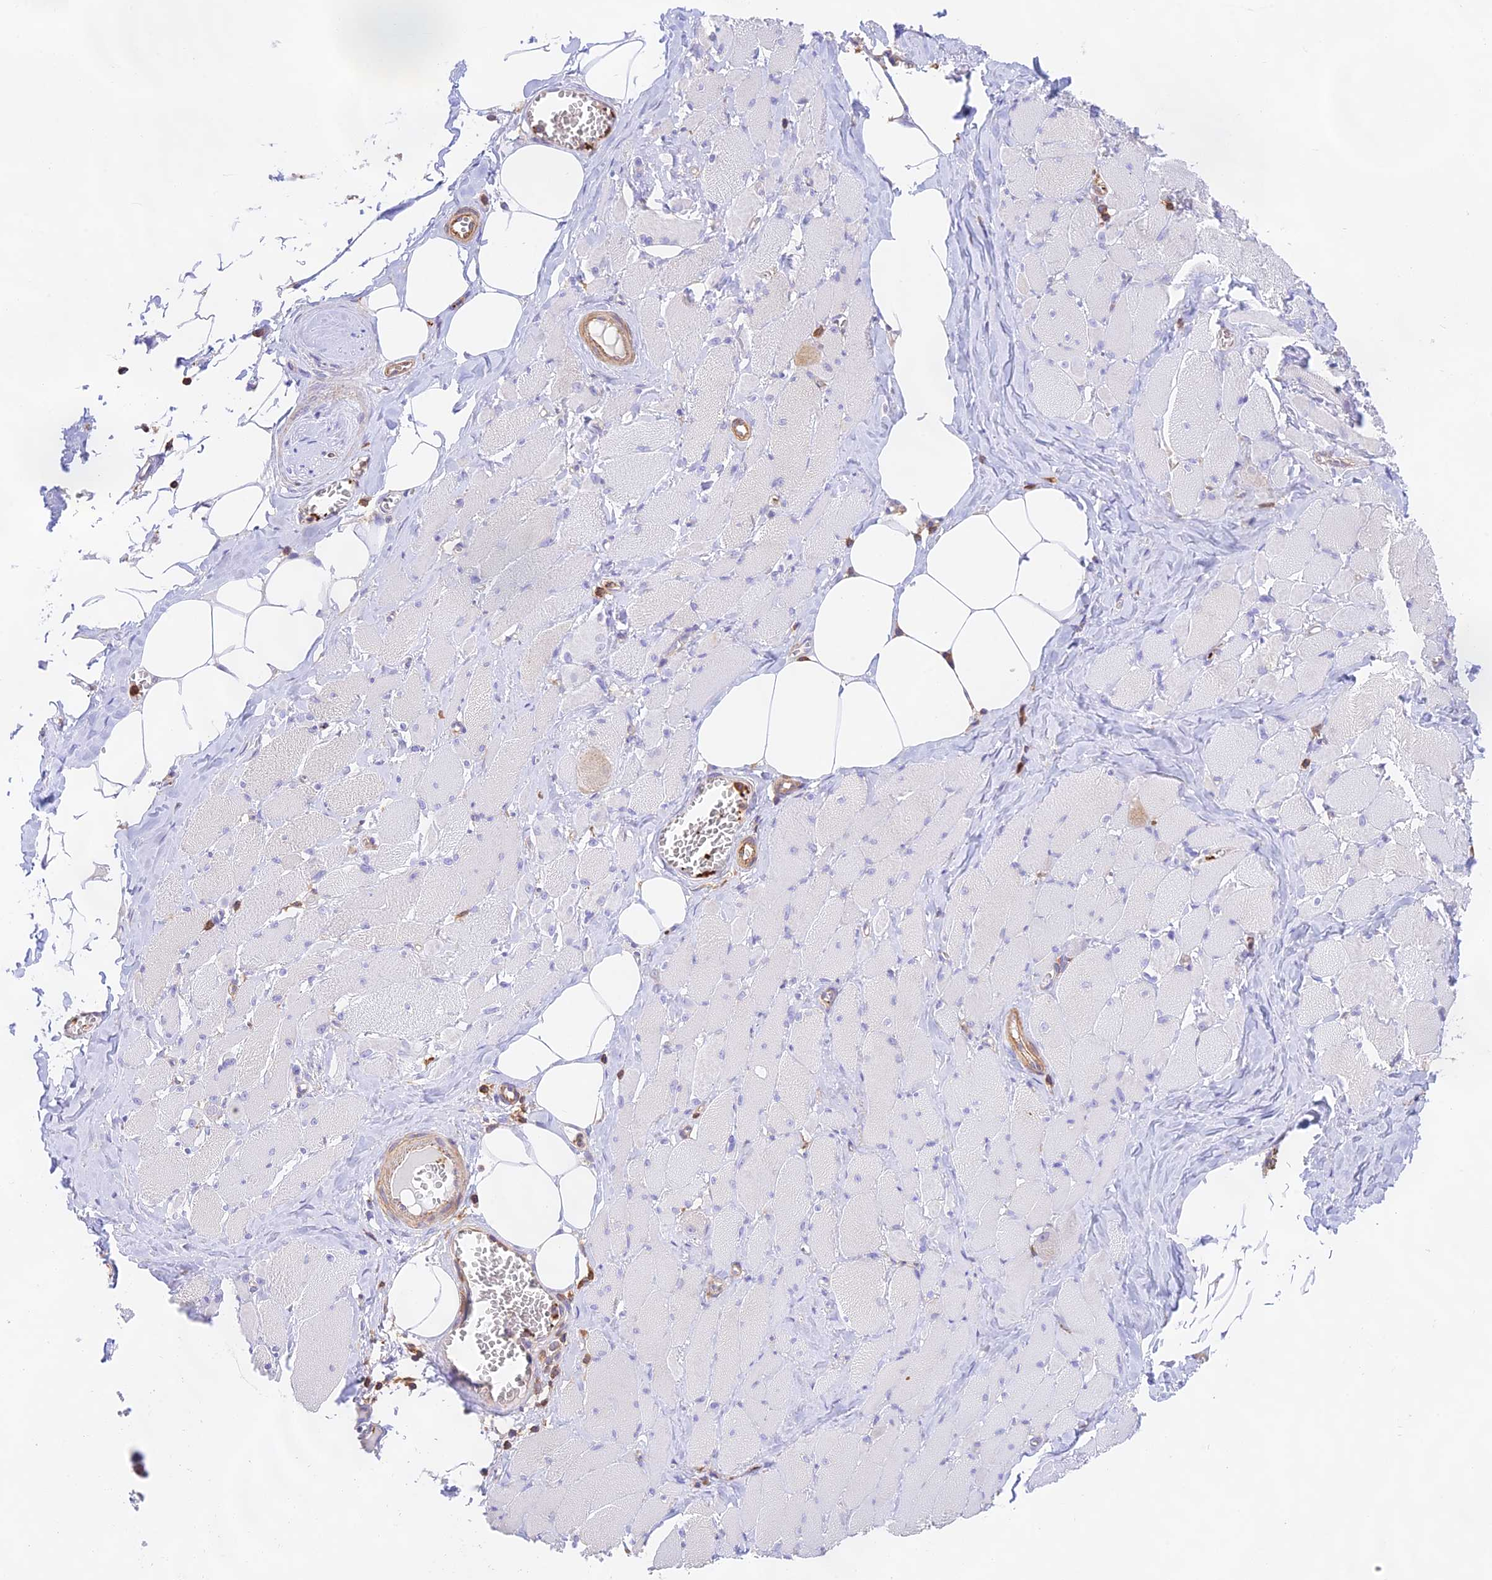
{"staining": {"intensity": "negative", "quantity": "none", "location": "none"}, "tissue": "skeletal muscle", "cell_type": "Myocytes", "image_type": "normal", "snomed": [{"axis": "morphology", "description": "Normal tissue, NOS"}, {"axis": "morphology", "description": "Basal cell carcinoma"}, {"axis": "topography", "description": "Skeletal muscle"}], "caption": "This is an IHC photomicrograph of benign human skeletal muscle. There is no expression in myocytes.", "gene": "DENND1C", "patient": {"sex": "female", "age": 64}}